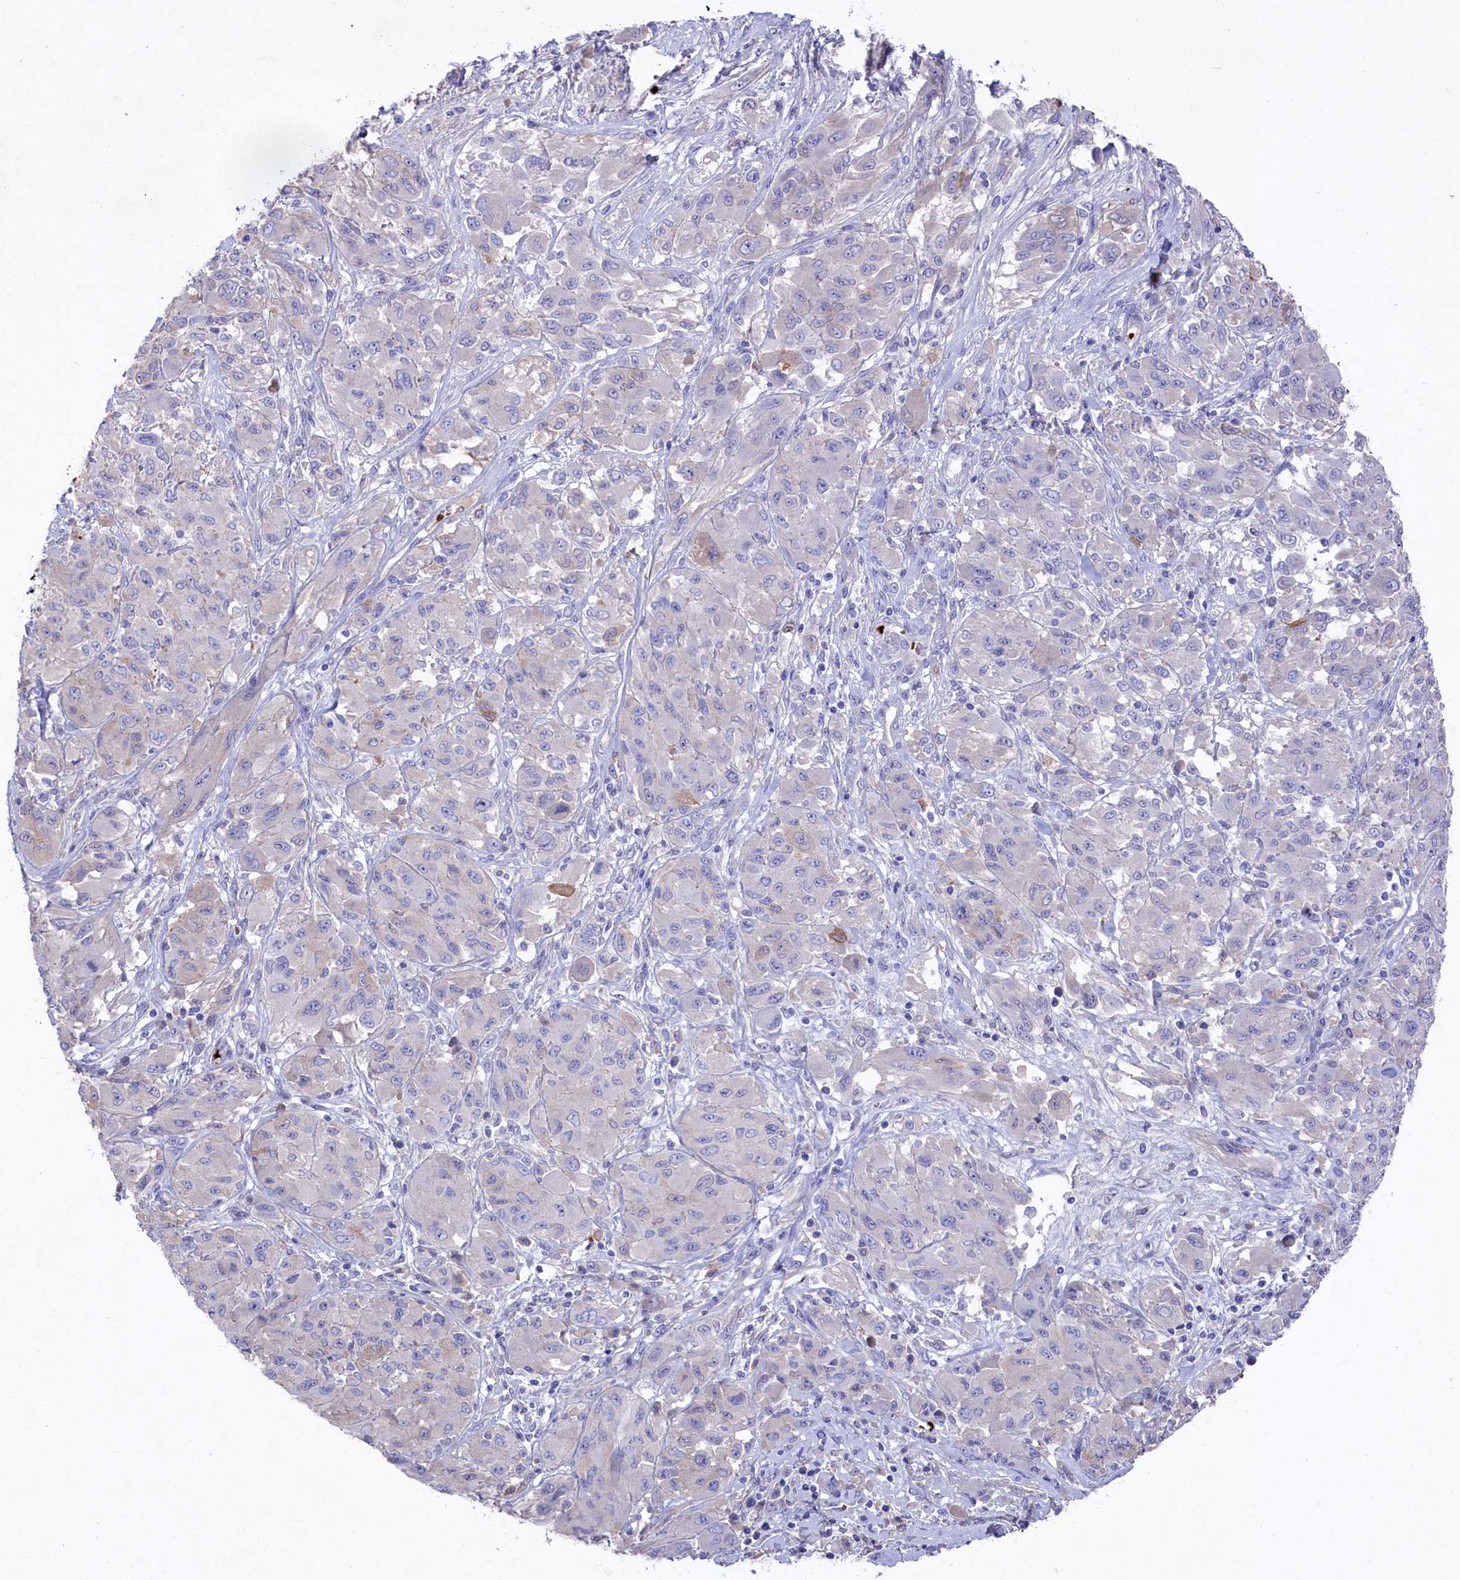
{"staining": {"intensity": "negative", "quantity": "none", "location": "none"}, "tissue": "melanoma", "cell_type": "Tumor cells", "image_type": "cancer", "snomed": [{"axis": "morphology", "description": "Malignant melanoma, NOS"}, {"axis": "topography", "description": "Skin"}], "caption": "Malignant melanoma was stained to show a protein in brown. There is no significant positivity in tumor cells.", "gene": "LHFPL4", "patient": {"sex": "female", "age": 91}}